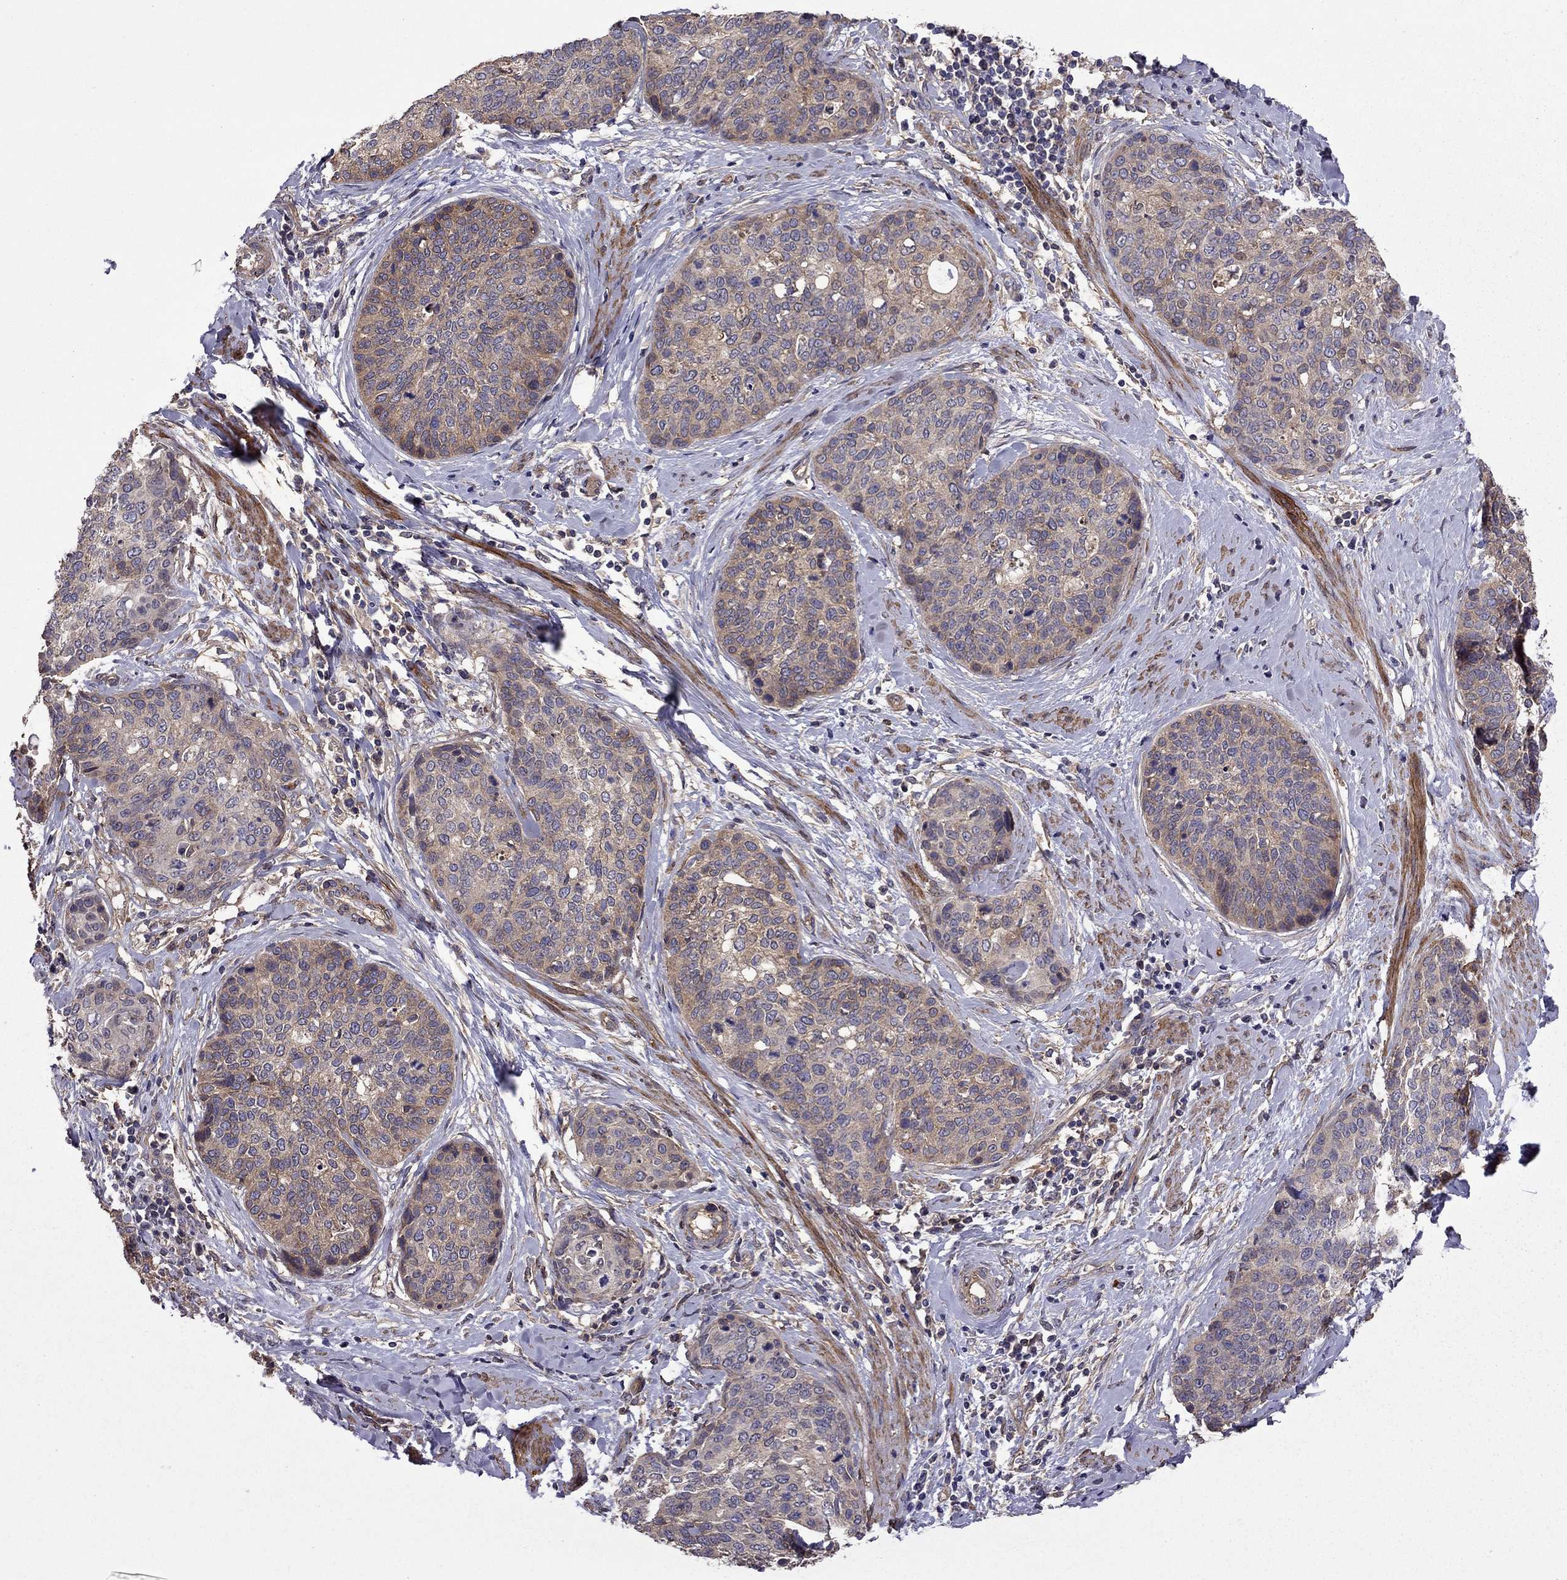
{"staining": {"intensity": "weak", "quantity": ">75%", "location": "cytoplasmic/membranous"}, "tissue": "cervical cancer", "cell_type": "Tumor cells", "image_type": "cancer", "snomed": [{"axis": "morphology", "description": "Squamous cell carcinoma, NOS"}, {"axis": "topography", "description": "Cervix"}], "caption": "Weak cytoplasmic/membranous expression is identified in approximately >75% of tumor cells in squamous cell carcinoma (cervical). Immunohistochemistry (ihc) stains the protein of interest in brown and the nuclei are stained blue.", "gene": "ITGB1", "patient": {"sex": "female", "age": 69}}